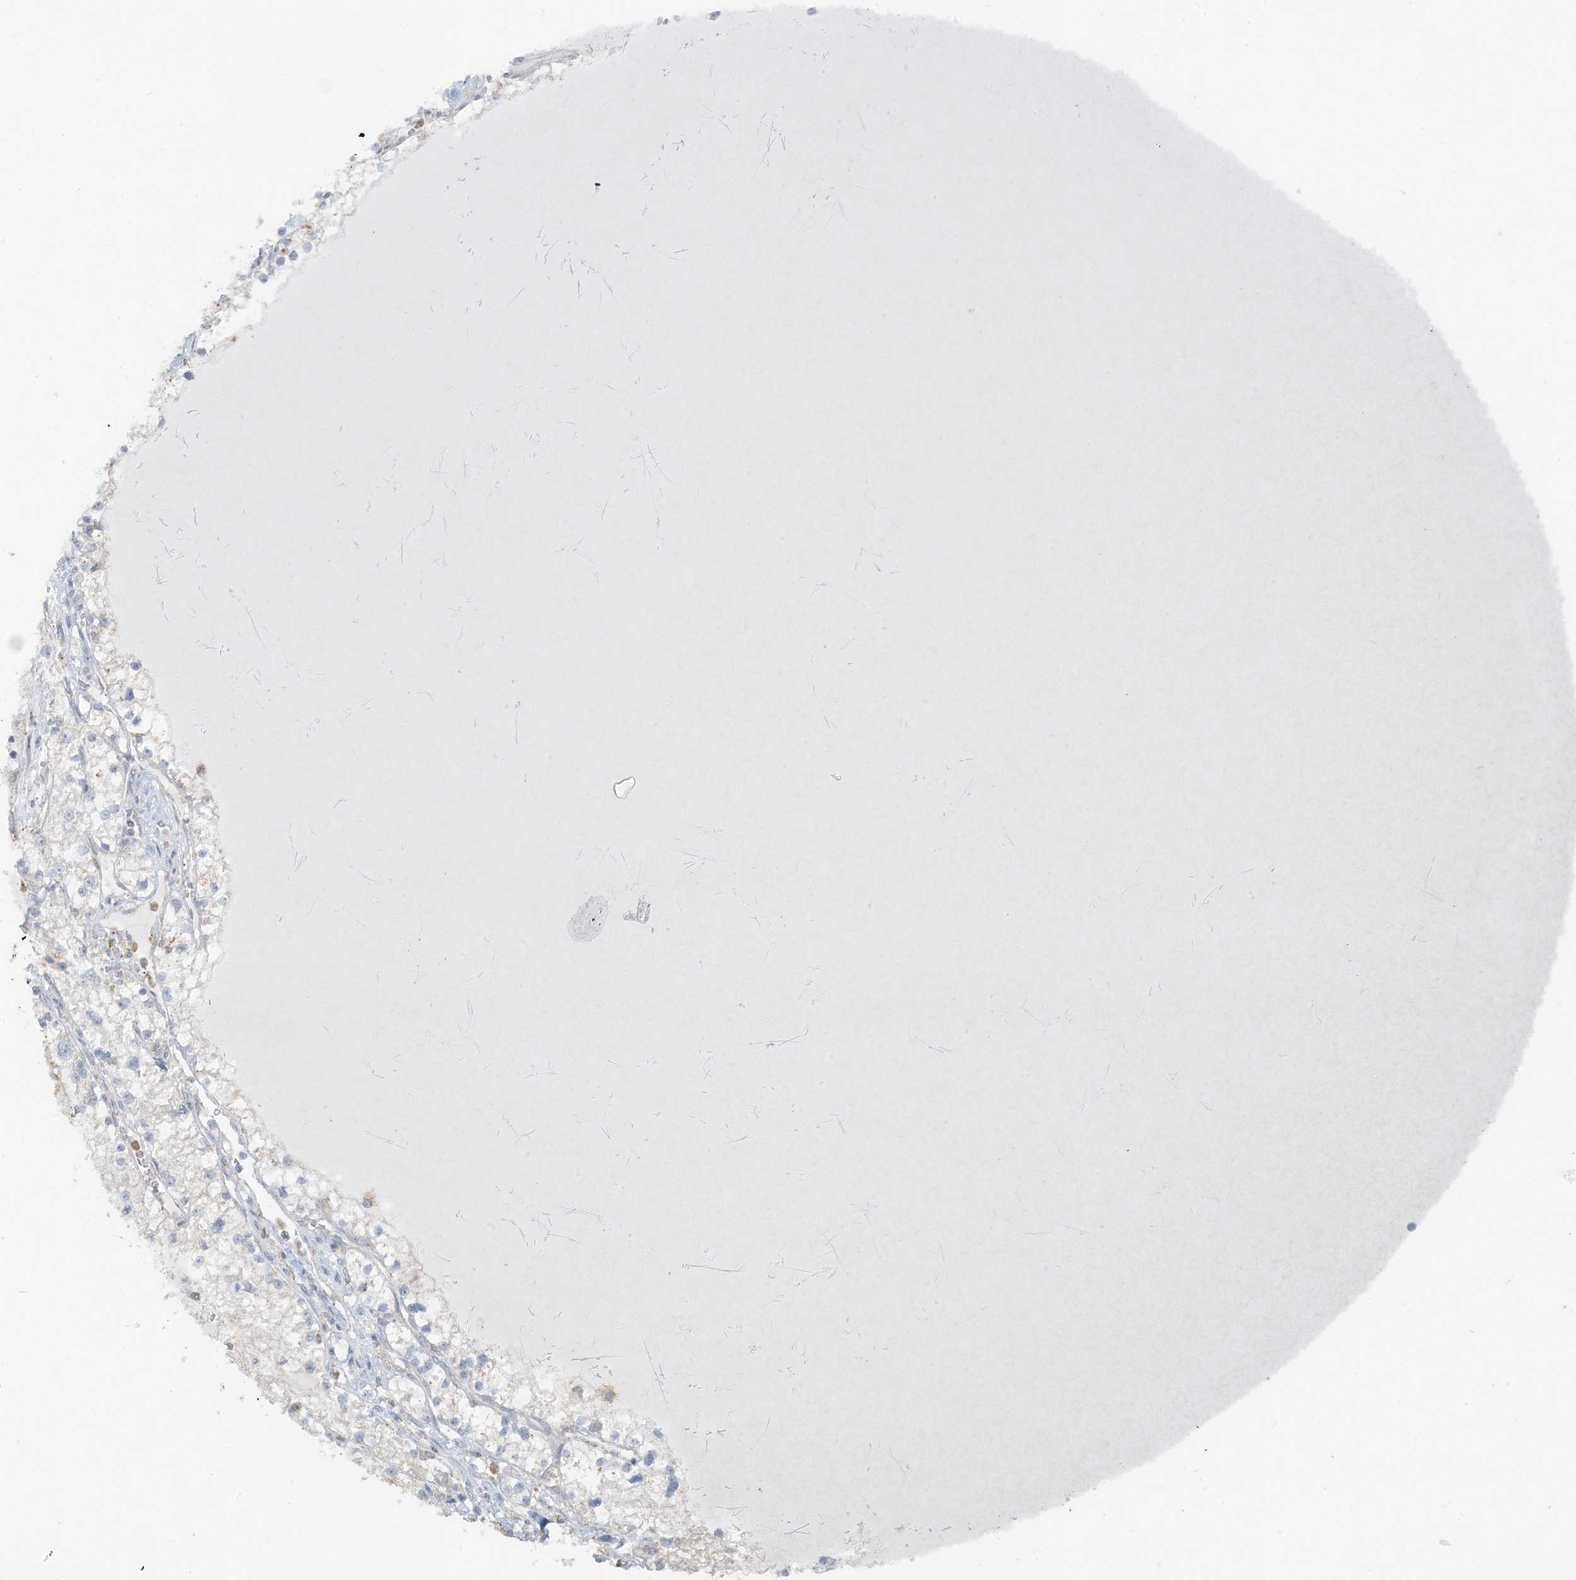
{"staining": {"intensity": "negative", "quantity": "none", "location": "none"}, "tissue": "renal cancer", "cell_type": "Tumor cells", "image_type": "cancer", "snomed": [{"axis": "morphology", "description": "Normal tissue, NOS"}, {"axis": "morphology", "description": "Adenocarcinoma, NOS"}, {"axis": "topography", "description": "Kidney"}], "caption": "A histopathology image of renal adenocarcinoma stained for a protein reveals no brown staining in tumor cells. (DAB (3,3'-diaminobenzidine) immunohistochemistry (IHC) with hematoxylin counter stain).", "gene": "HACL1", "patient": {"sex": "male", "age": 68}}